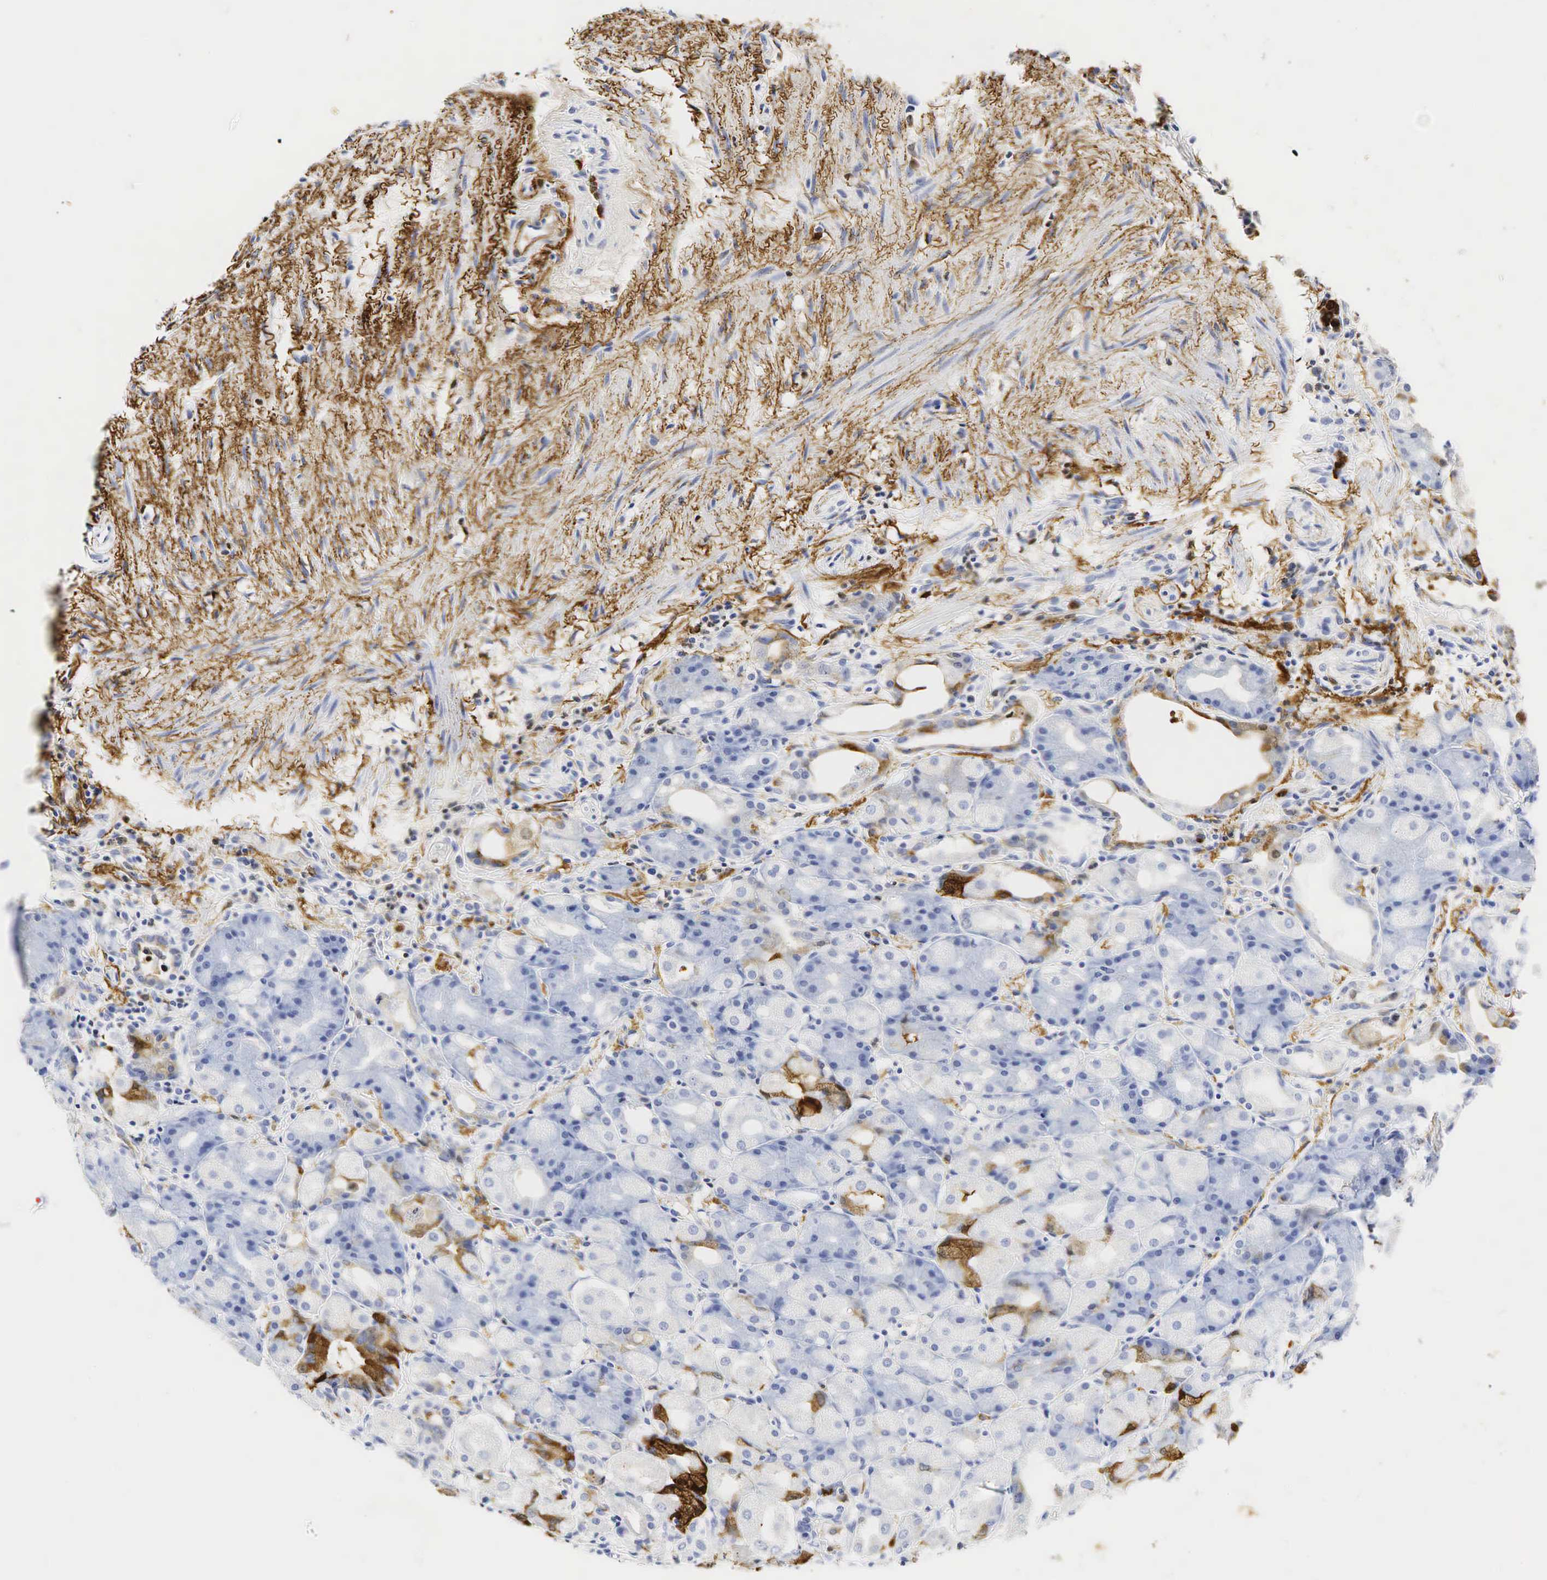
{"staining": {"intensity": "moderate", "quantity": "<25%", "location": "cytoplasmic/membranous"}, "tissue": "stomach", "cell_type": "Glandular cells", "image_type": "normal", "snomed": [{"axis": "morphology", "description": "Normal tissue, NOS"}, {"axis": "topography", "description": "Stomach, upper"}], "caption": "An immunohistochemistry histopathology image of benign tissue is shown. Protein staining in brown shows moderate cytoplasmic/membranous positivity in stomach within glandular cells. (IHC, brightfield microscopy, high magnification).", "gene": "LYZ", "patient": {"sex": "female", "age": 75}}